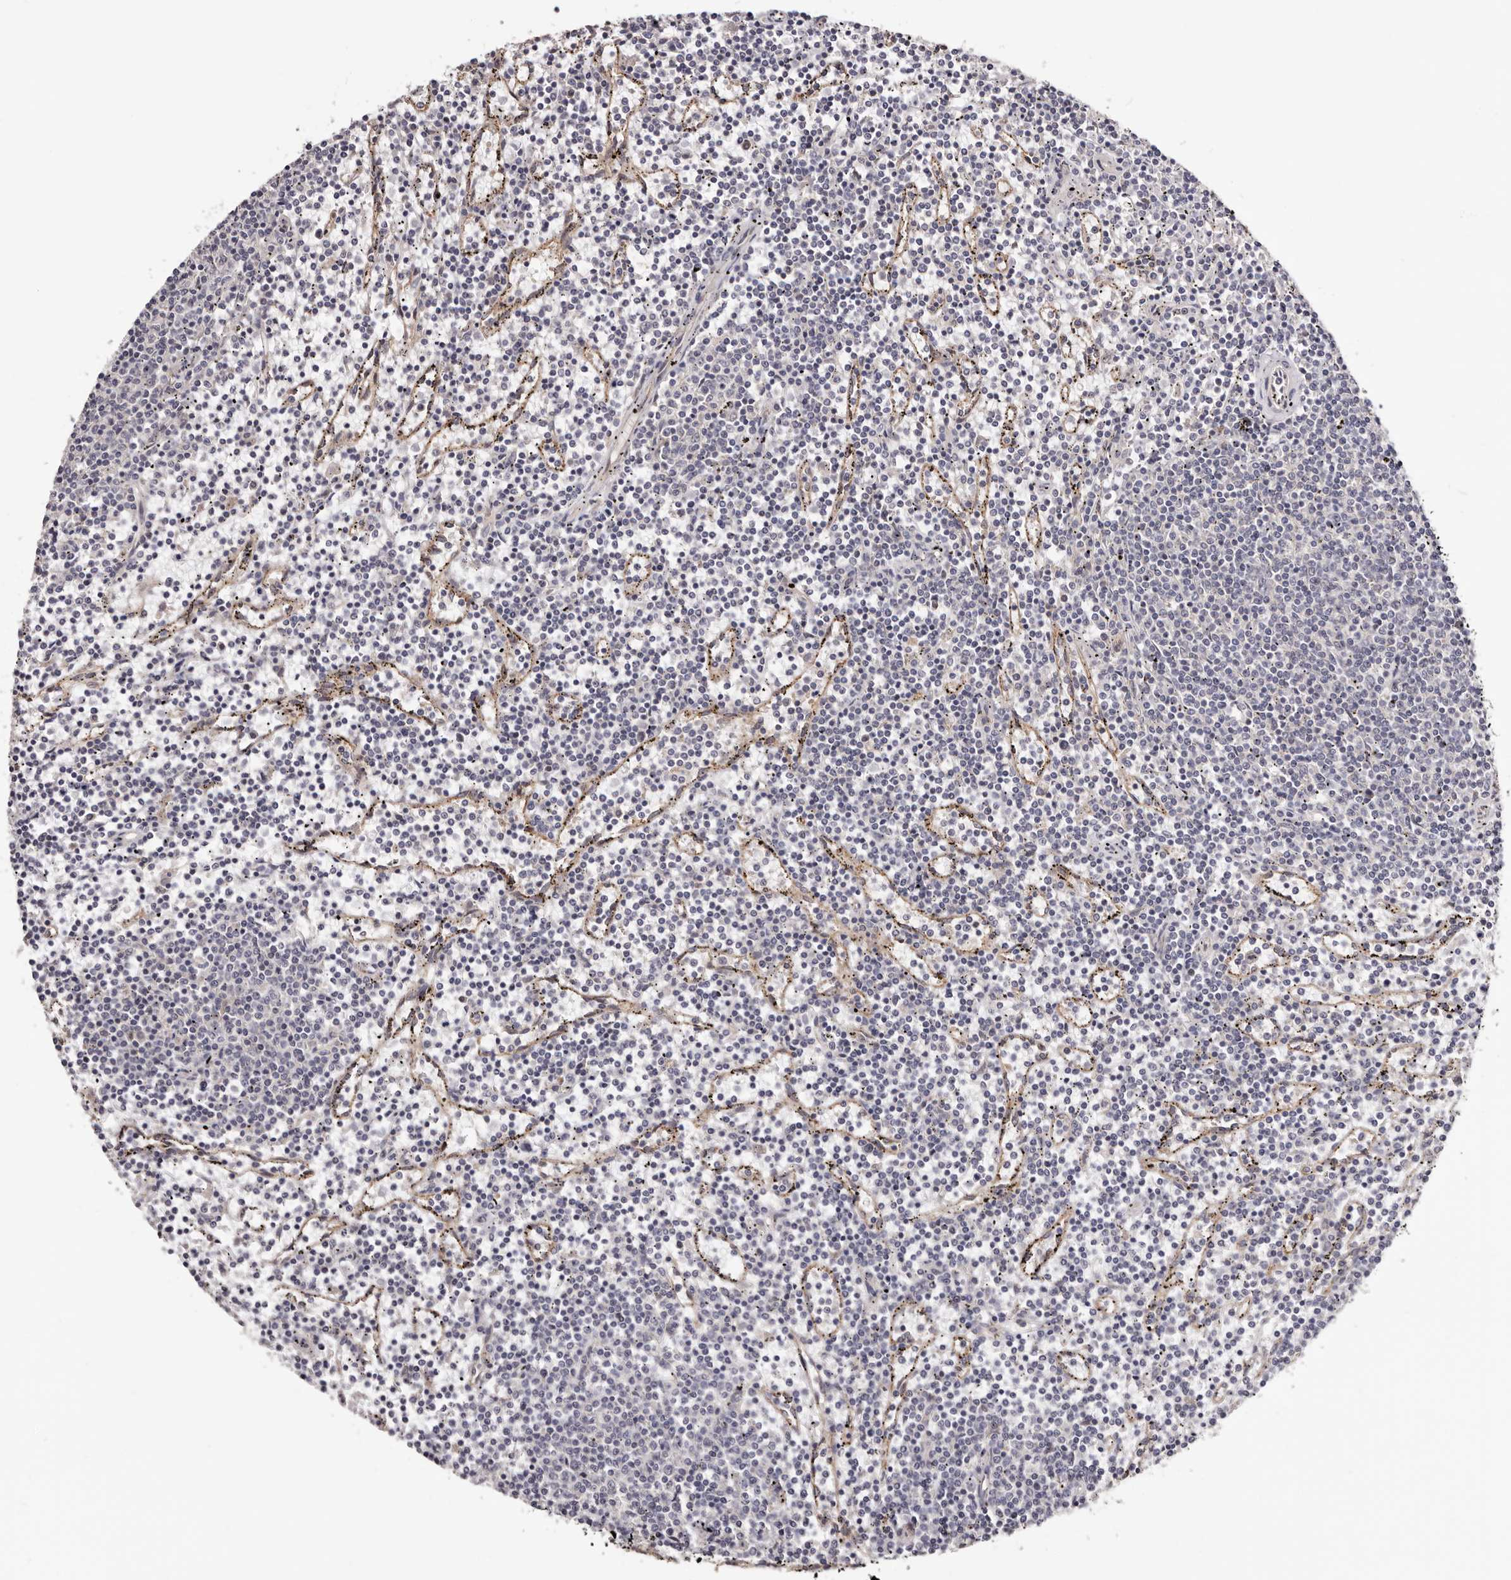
{"staining": {"intensity": "negative", "quantity": "none", "location": "none"}, "tissue": "lymphoma", "cell_type": "Tumor cells", "image_type": "cancer", "snomed": [{"axis": "morphology", "description": "Malignant lymphoma, non-Hodgkin's type, Low grade"}, {"axis": "topography", "description": "Spleen"}], "caption": "Tumor cells show no significant protein positivity in lymphoma.", "gene": "NOL12", "patient": {"sex": "female", "age": 50}}